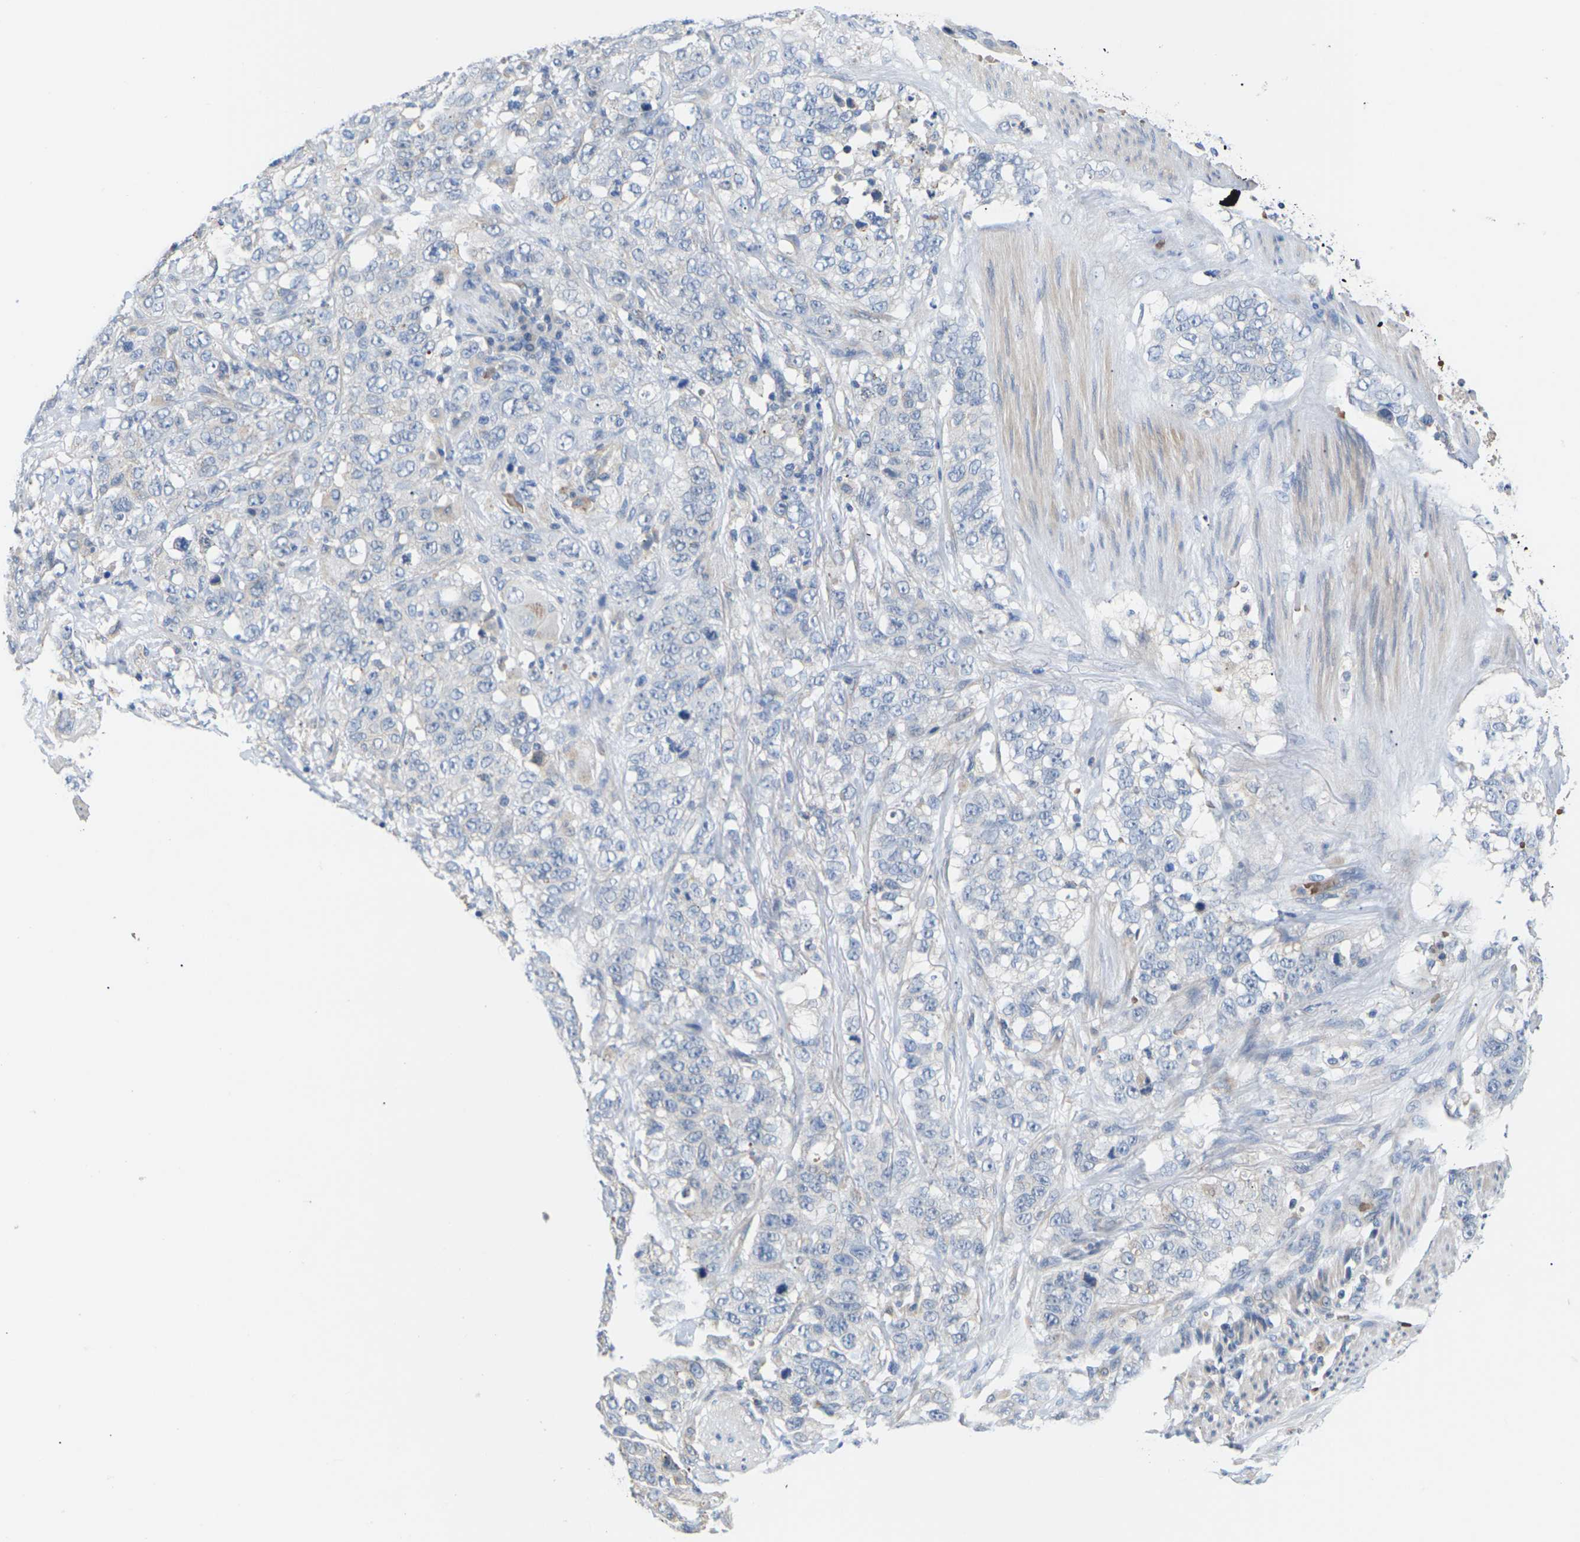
{"staining": {"intensity": "negative", "quantity": "none", "location": "none"}, "tissue": "stomach cancer", "cell_type": "Tumor cells", "image_type": "cancer", "snomed": [{"axis": "morphology", "description": "Adenocarcinoma, NOS"}, {"axis": "topography", "description": "Stomach"}], "caption": "Immunohistochemistry of human adenocarcinoma (stomach) shows no positivity in tumor cells. The staining was performed using DAB (3,3'-diaminobenzidine) to visualize the protein expression in brown, while the nuclei were stained in blue with hematoxylin (Magnification: 20x).", "gene": "TMCO4", "patient": {"sex": "male", "age": 48}}